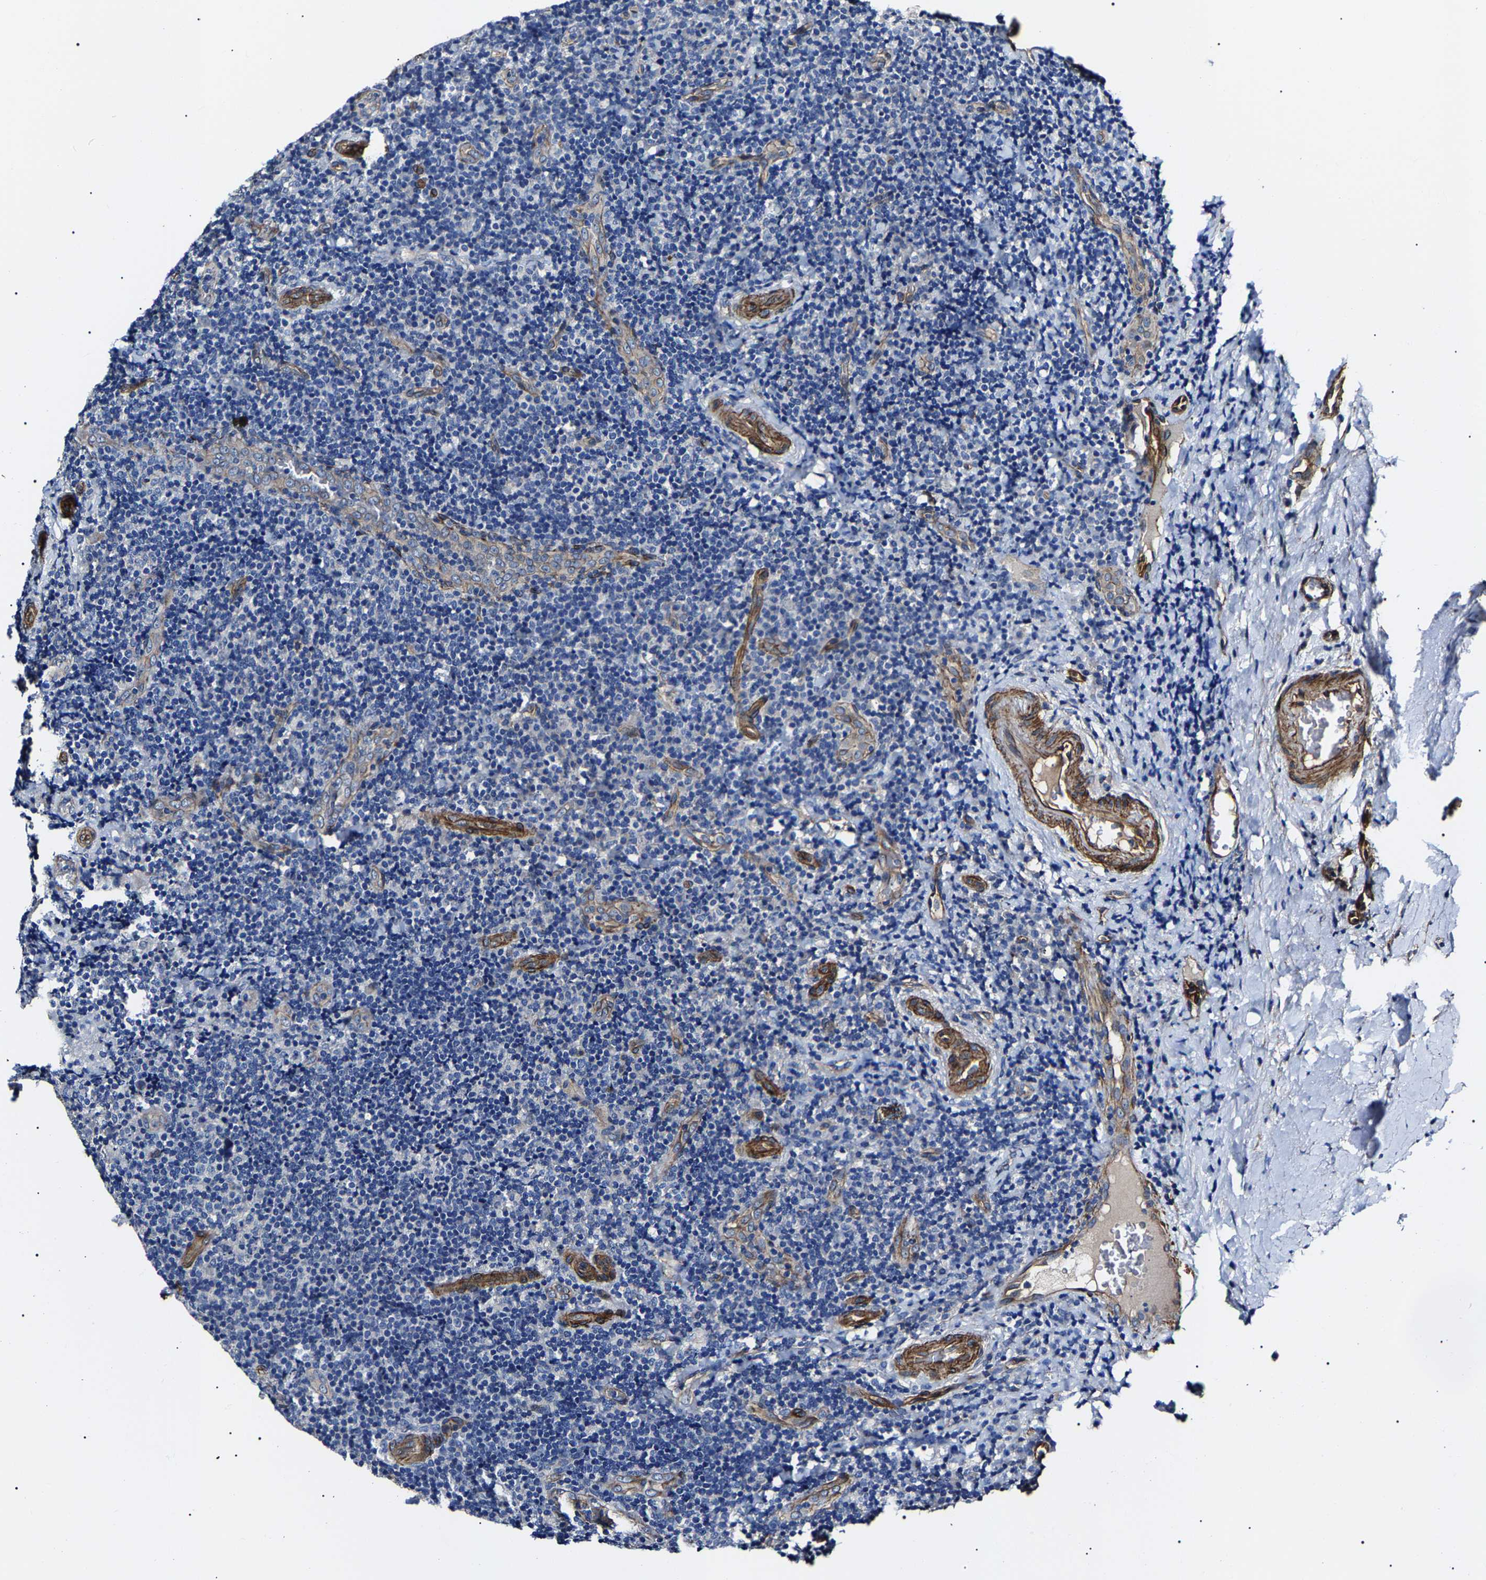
{"staining": {"intensity": "negative", "quantity": "none", "location": "none"}, "tissue": "lymphoma", "cell_type": "Tumor cells", "image_type": "cancer", "snomed": [{"axis": "morphology", "description": "Malignant lymphoma, non-Hodgkin's type, High grade"}, {"axis": "topography", "description": "Tonsil"}], "caption": "Image shows no significant protein expression in tumor cells of lymphoma. Nuclei are stained in blue.", "gene": "KLHL42", "patient": {"sex": "female", "age": 36}}